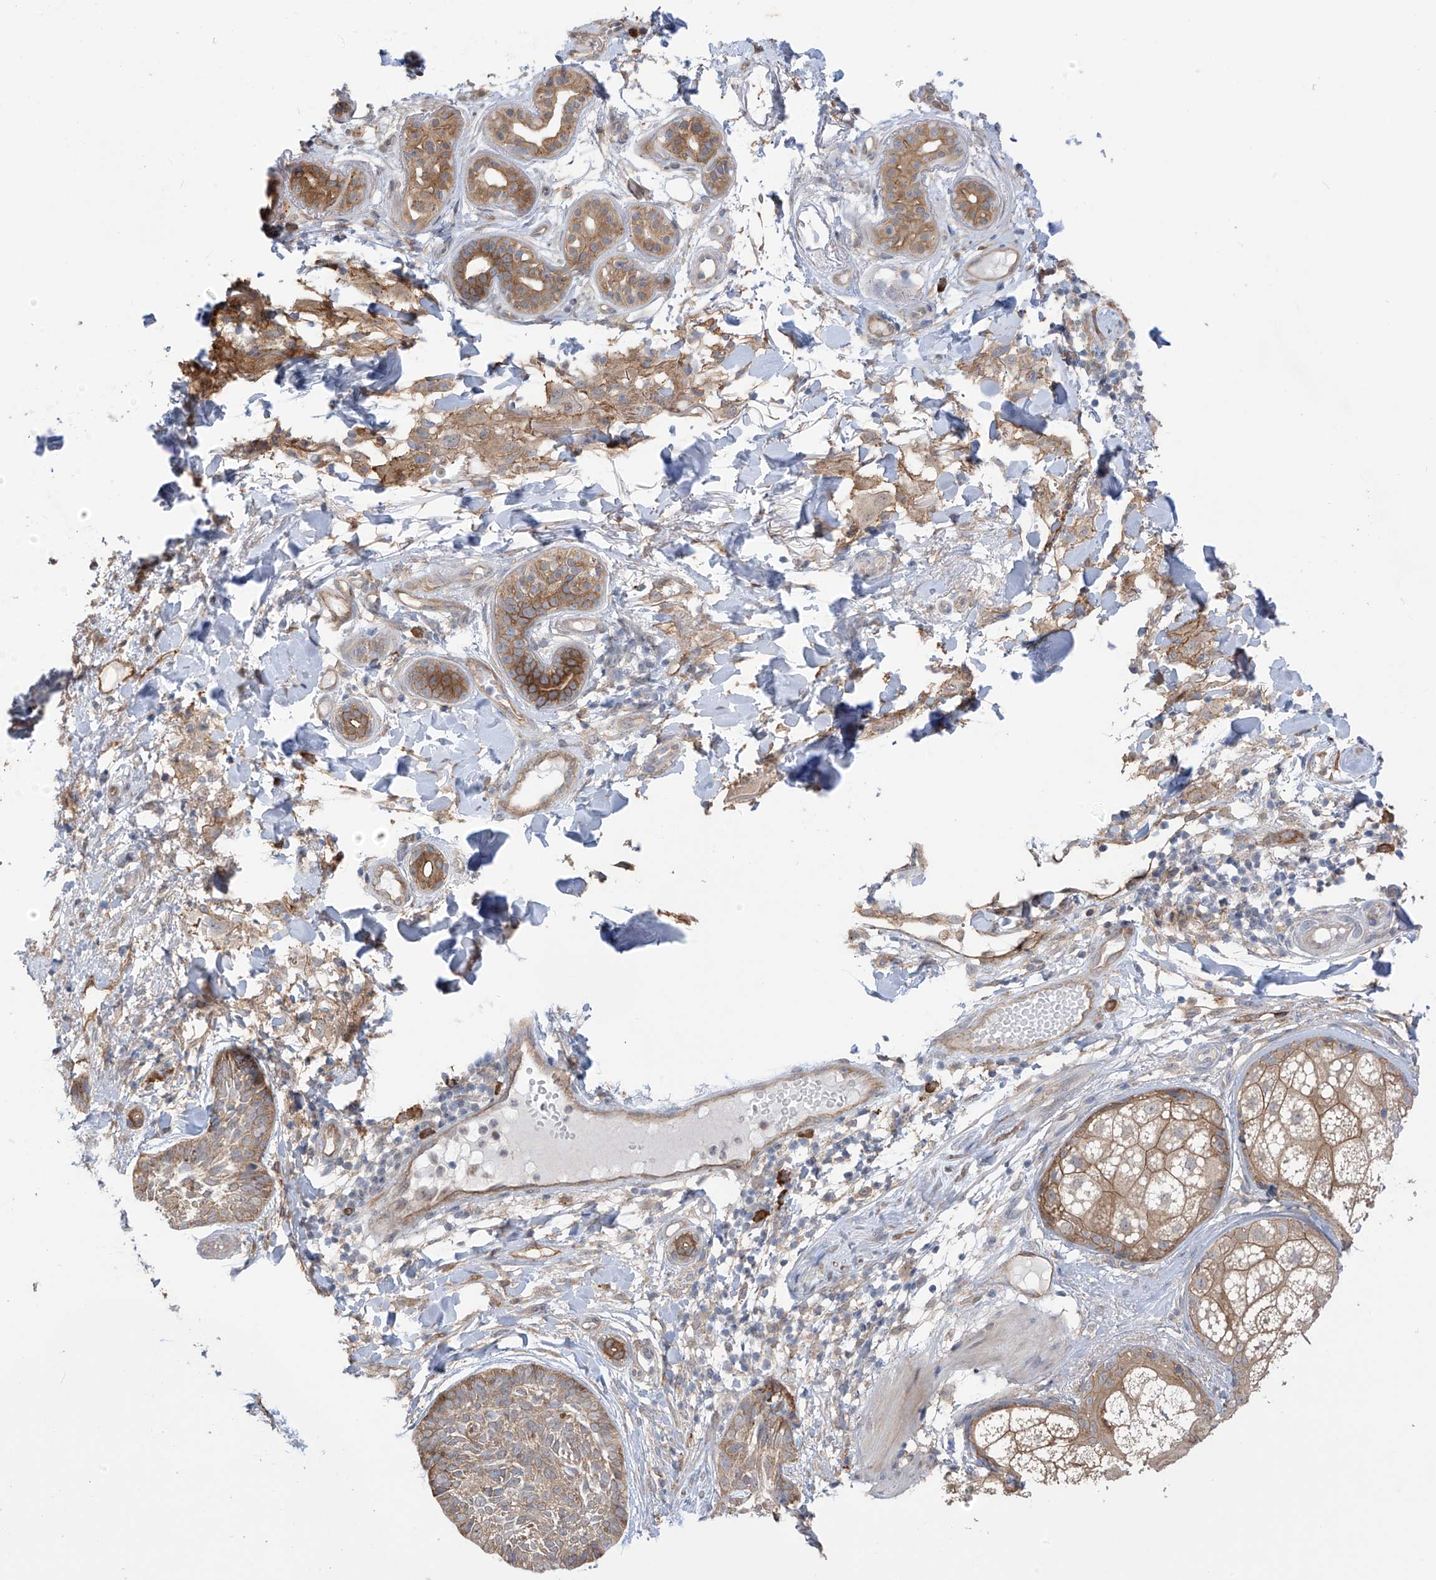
{"staining": {"intensity": "moderate", "quantity": "<25%", "location": "cytoplasmic/membranous"}, "tissue": "skin cancer", "cell_type": "Tumor cells", "image_type": "cancer", "snomed": [{"axis": "morphology", "description": "Basal cell carcinoma"}, {"axis": "topography", "description": "Skin"}], "caption": "A brown stain highlights moderate cytoplasmic/membranous positivity of a protein in human skin basal cell carcinoma tumor cells. The staining was performed using DAB (3,3'-diaminobenzidine), with brown indicating positive protein expression. Nuclei are stained blue with hematoxylin.", "gene": "KIAA1522", "patient": {"sex": "male", "age": 85}}